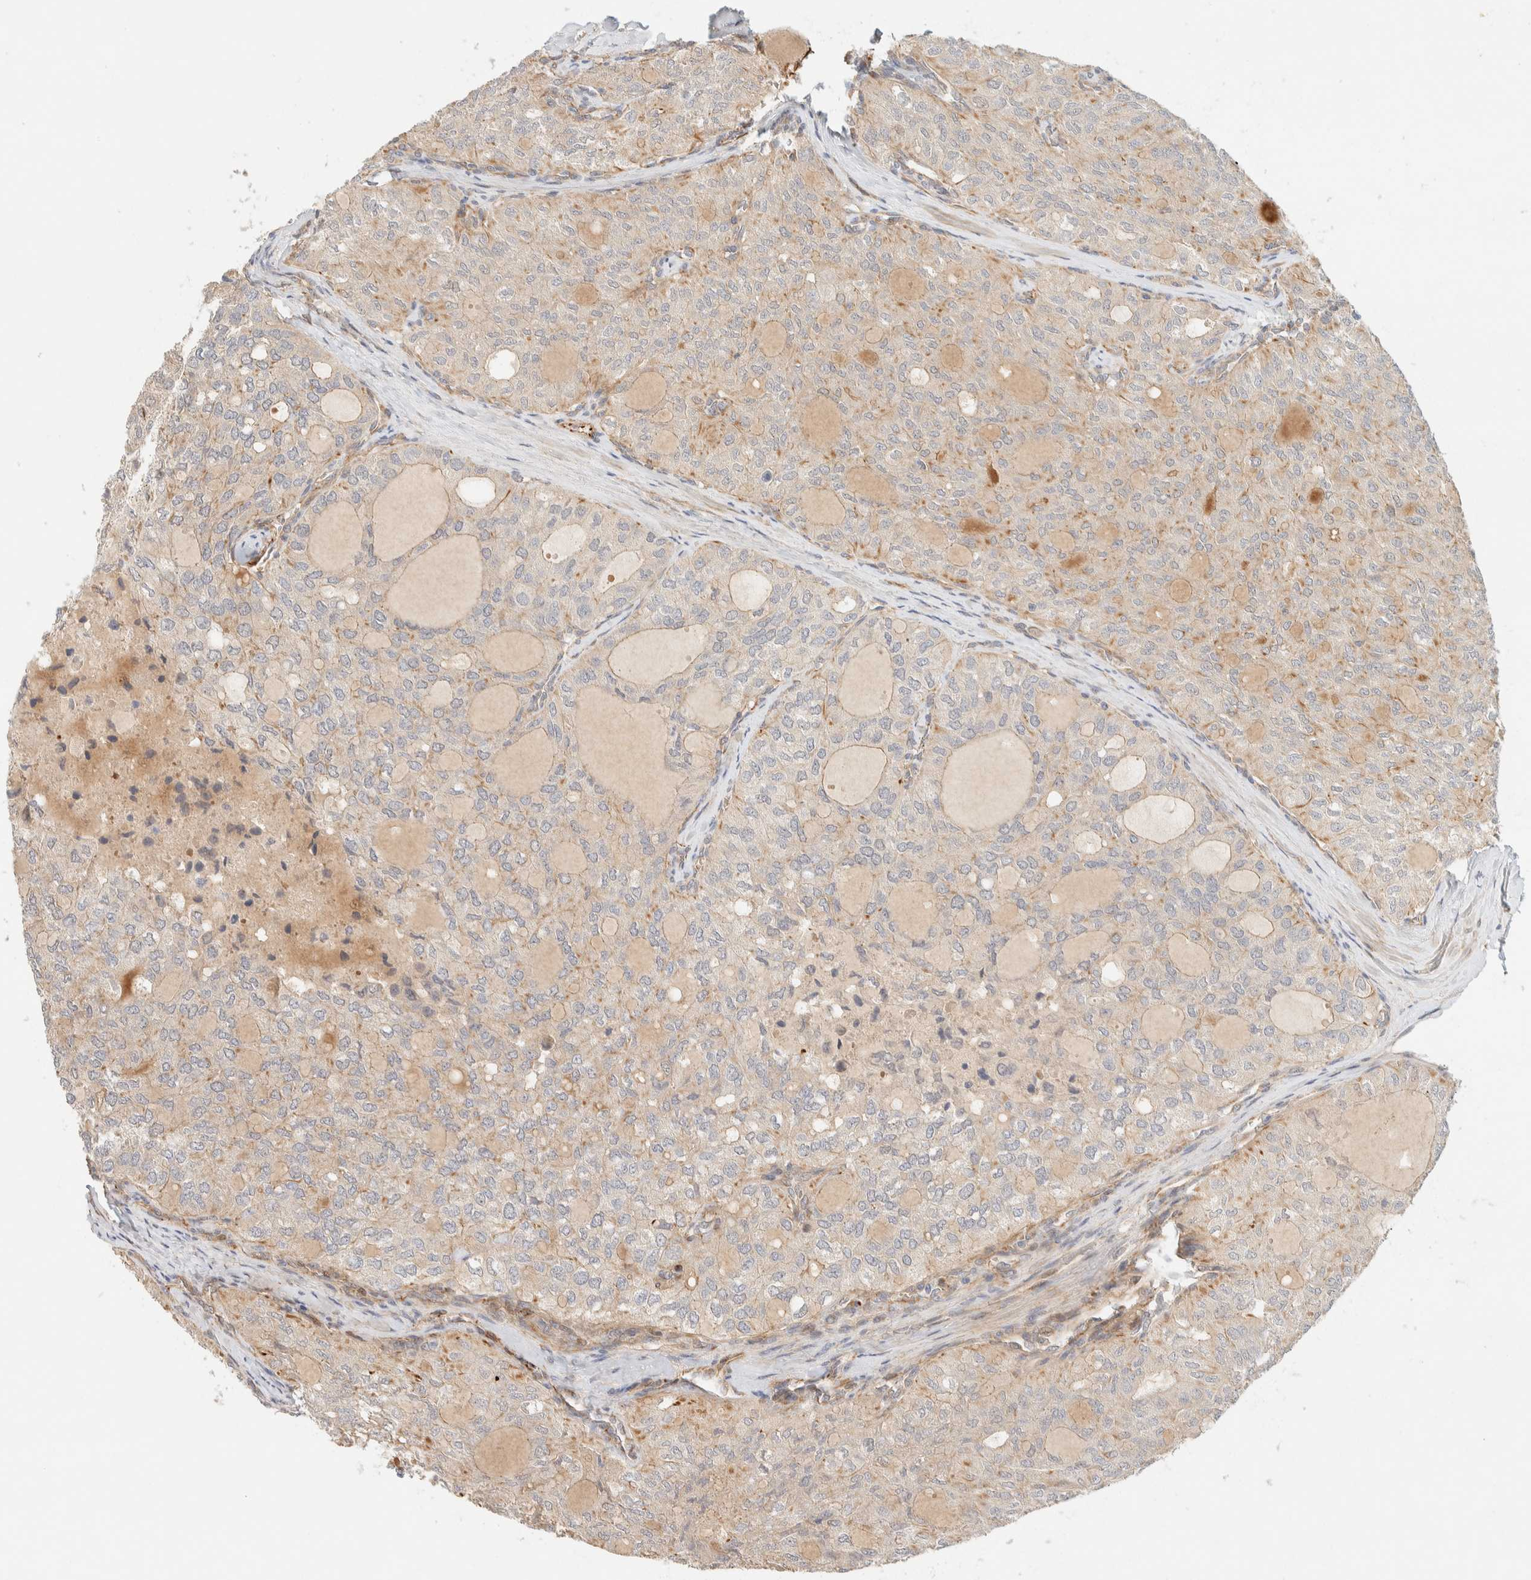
{"staining": {"intensity": "weak", "quantity": ">75%", "location": "cytoplasmic/membranous"}, "tissue": "thyroid cancer", "cell_type": "Tumor cells", "image_type": "cancer", "snomed": [{"axis": "morphology", "description": "Follicular adenoma carcinoma, NOS"}, {"axis": "topography", "description": "Thyroid gland"}], "caption": "IHC of follicular adenoma carcinoma (thyroid) demonstrates low levels of weak cytoplasmic/membranous expression in about >75% of tumor cells.", "gene": "FAT1", "patient": {"sex": "male", "age": 75}}